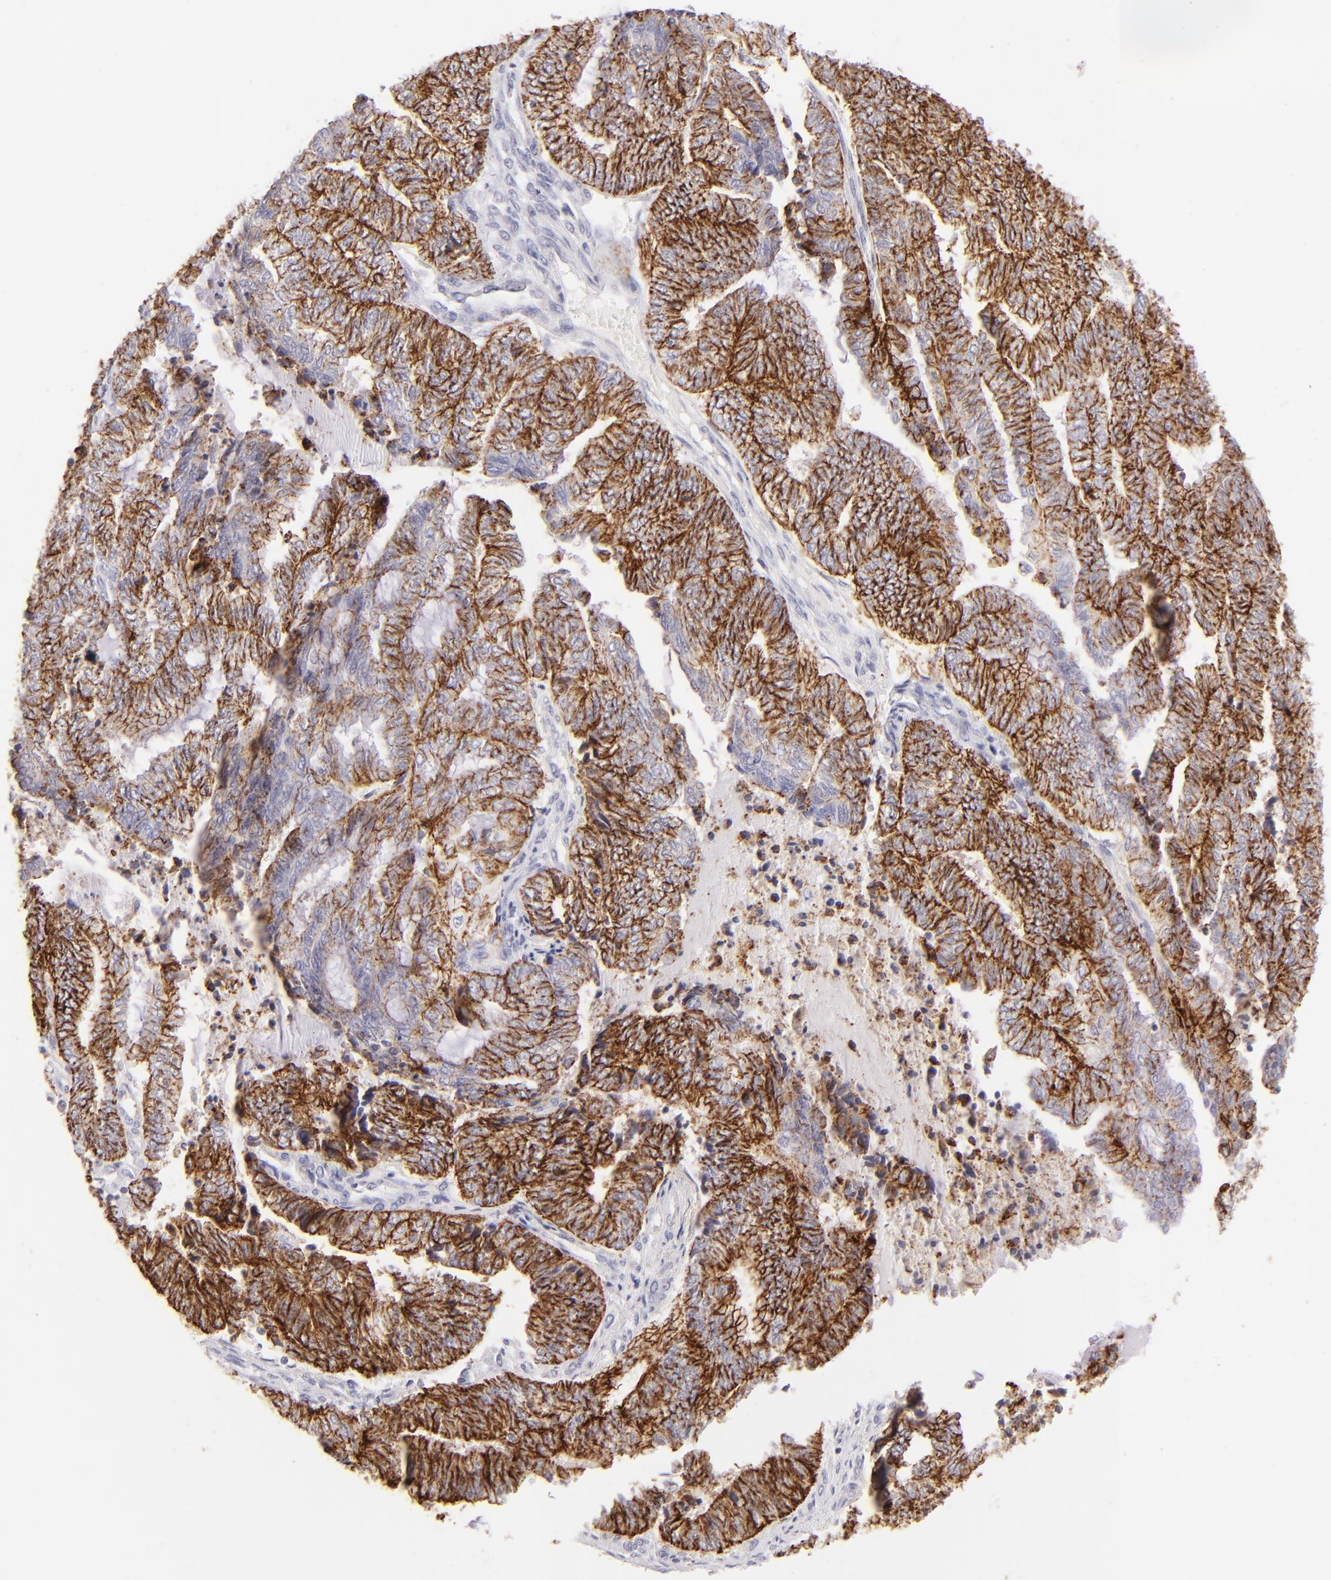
{"staining": {"intensity": "moderate", "quantity": ">75%", "location": "cytoplasmic/membranous"}, "tissue": "endometrial cancer", "cell_type": "Tumor cells", "image_type": "cancer", "snomed": [{"axis": "morphology", "description": "Adenocarcinoma, NOS"}, {"axis": "topography", "description": "Uterus"}, {"axis": "topography", "description": "Endometrium"}], "caption": "Immunohistochemistry (IHC) staining of adenocarcinoma (endometrial), which reveals medium levels of moderate cytoplasmic/membranous expression in approximately >75% of tumor cells indicating moderate cytoplasmic/membranous protein staining. The staining was performed using DAB (3,3'-diaminobenzidine) (brown) for protein detection and nuclei were counterstained in hematoxylin (blue).", "gene": "CLDN4", "patient": {"sex": "female", "age": 70}}